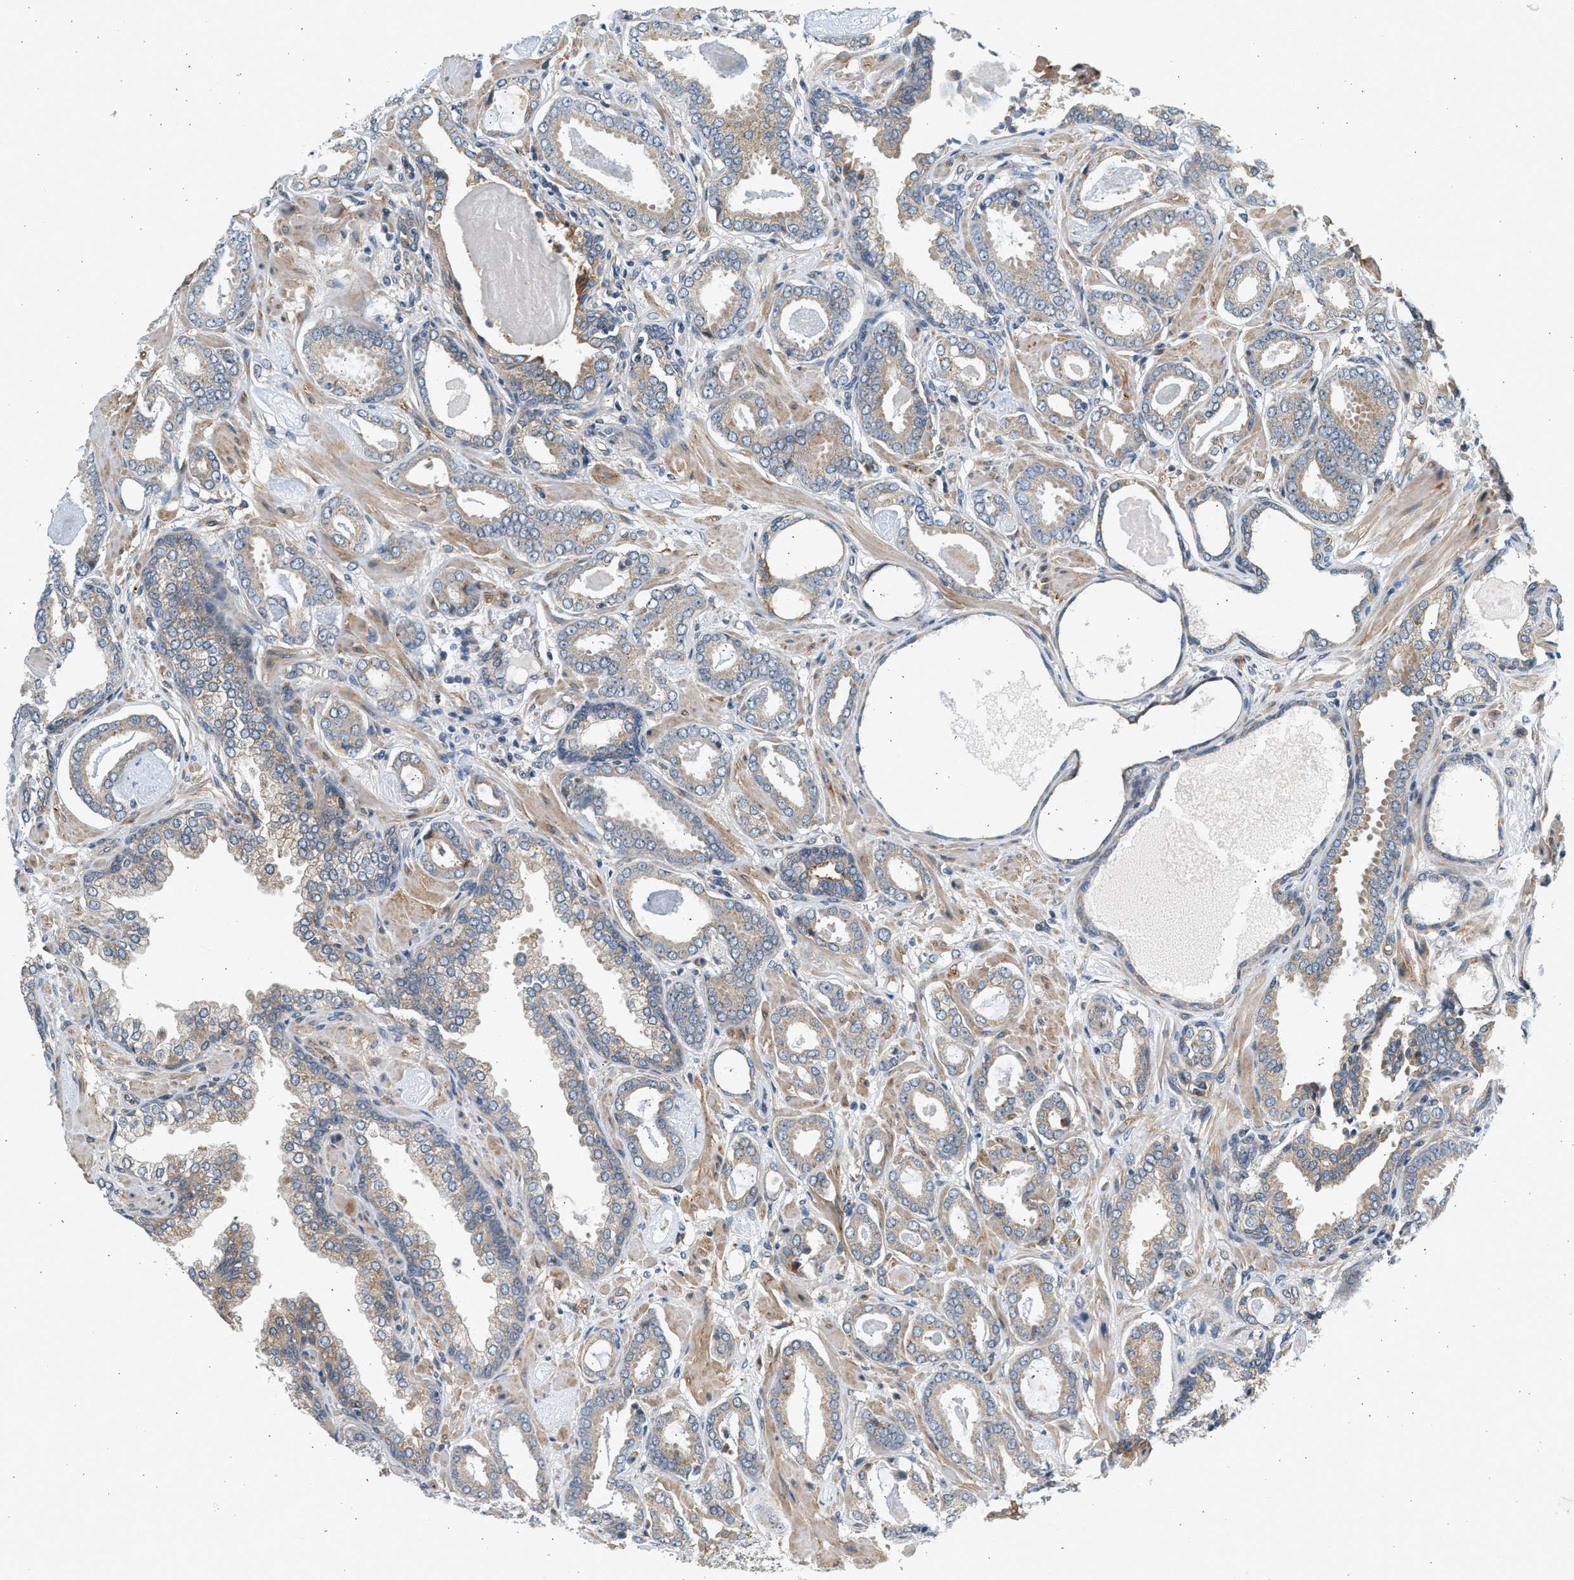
{"staining": {"intensity": "weak", "quantity": "25%-75%", "location": "cytoplasmic/membranous"}, "tissue": "prostate cancer", "cell_type": "Tumor cells", "image_type": "cancer", "snomed": [{"axis": "morphology", "description": "Adenocarcinoma, Low grade"}, {"axis": "topography", "description": "Prostate"}], "caption": "Immunohistochemical staining of human prostate low-grade adenocarcinoma demonstrates low levels of weak cytoplasmic/membranous protein positivity in about 25%-75% of tumor cells. (DAB = brown stain, brightfield microscopy at high magnification).", "gene": "KDELR2", "patient": {"sex": "male", "age": 53}}